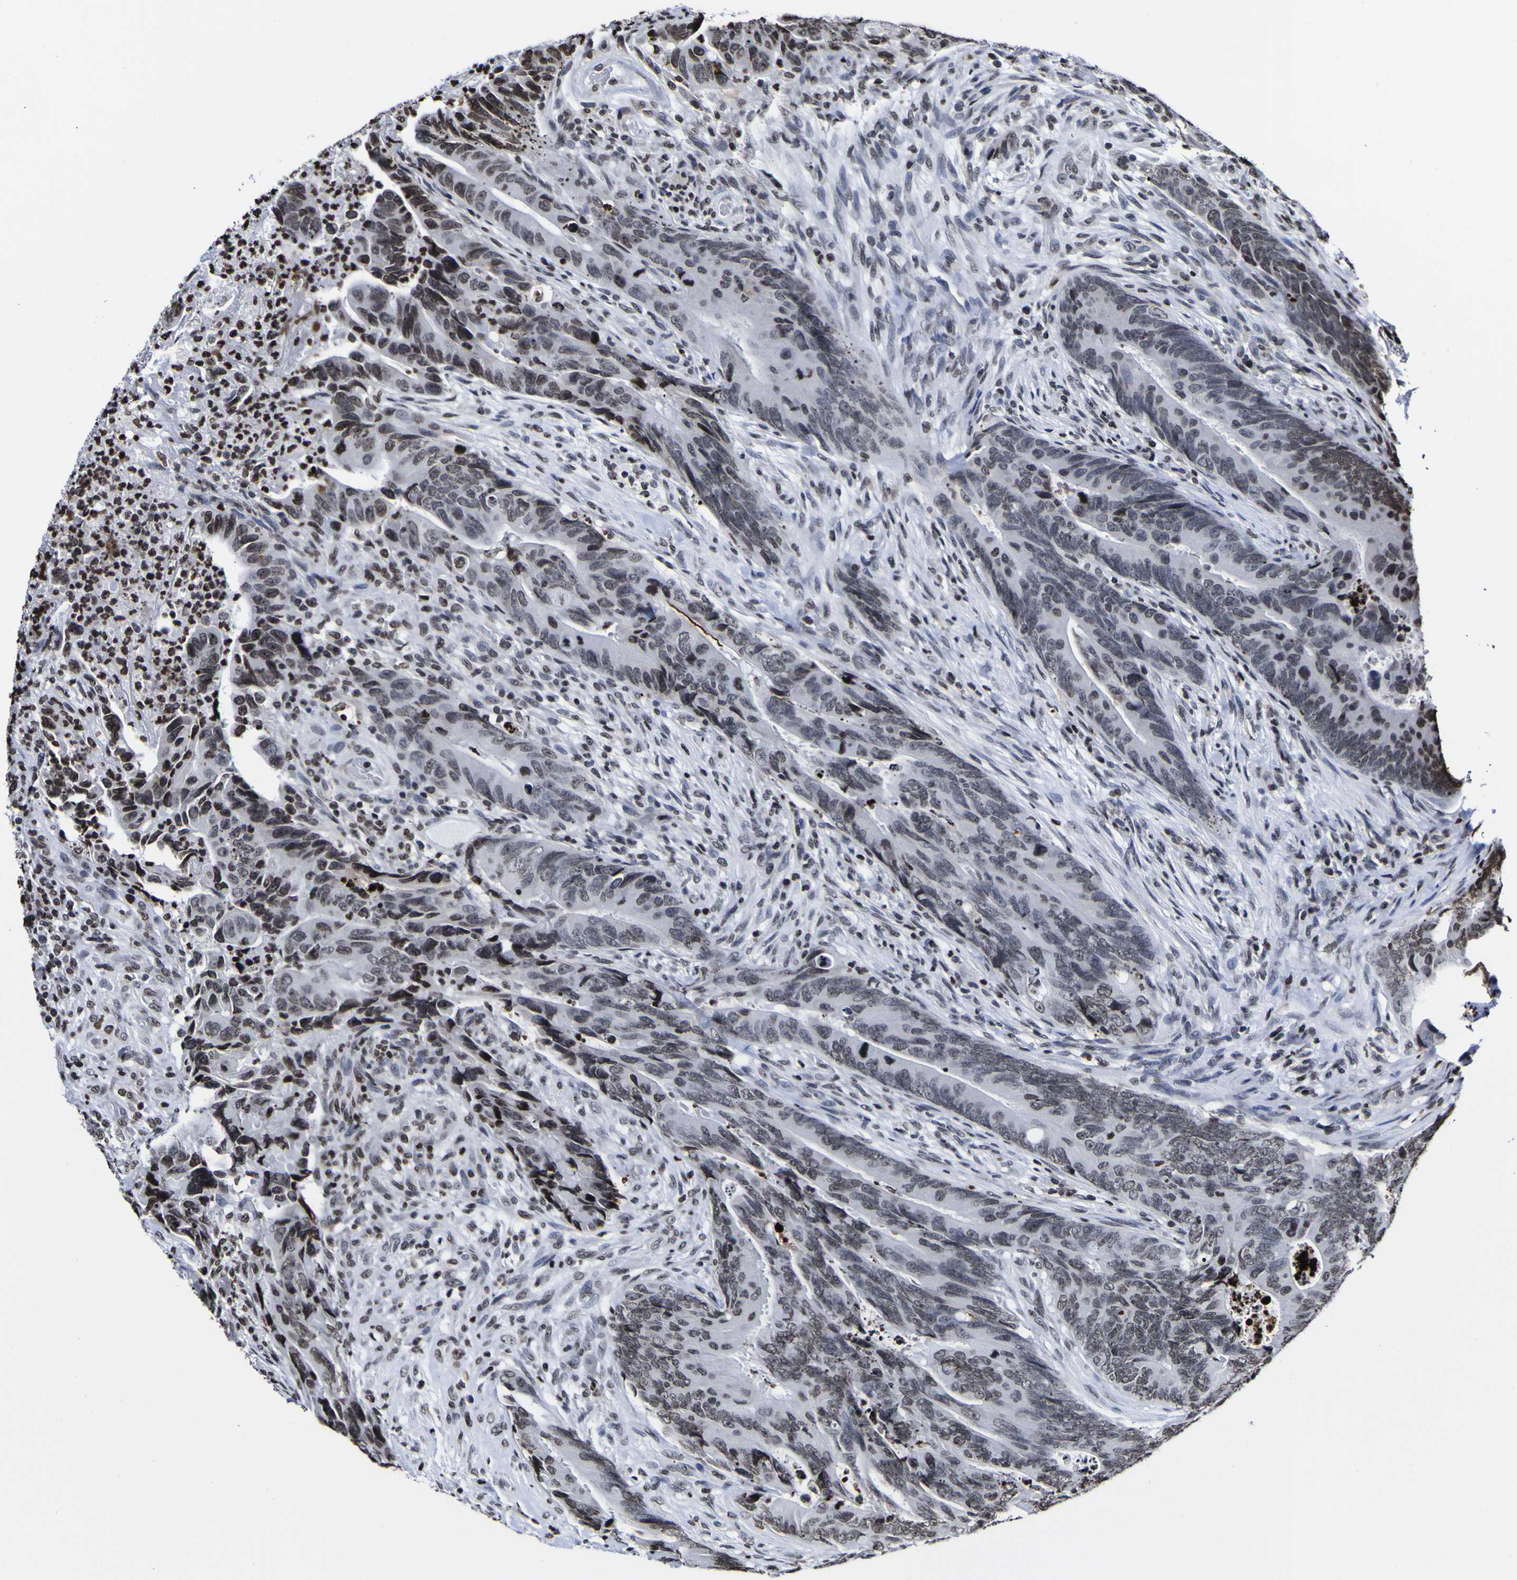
{"staining": {"intensity": "strong", "quantity": "<25%", "location": "nuclear"}, "tissue": "colorectal cancer", "cell_type": "Tumor cells", "image_type": "cancer", "snomed": [{"axis": "morphology", "description": "Normal tissue, NOS"}, {"axis": "morphology", "description": "Adenocarcinoma, NOS"}, {"axis": "topography", "description": "Colon"}], "caption": "Immunohistochemistry (IHC) image of neoplastic tissue: colorectal cancer stained using immunohistochemistry demonstrates medium levels of strong protein expression localized specifically in the nuclear of tumor cells, appearing as a nuclear brown color.", "gene": "PIAS1", "patient": {"sex": "male", "age": 56}}